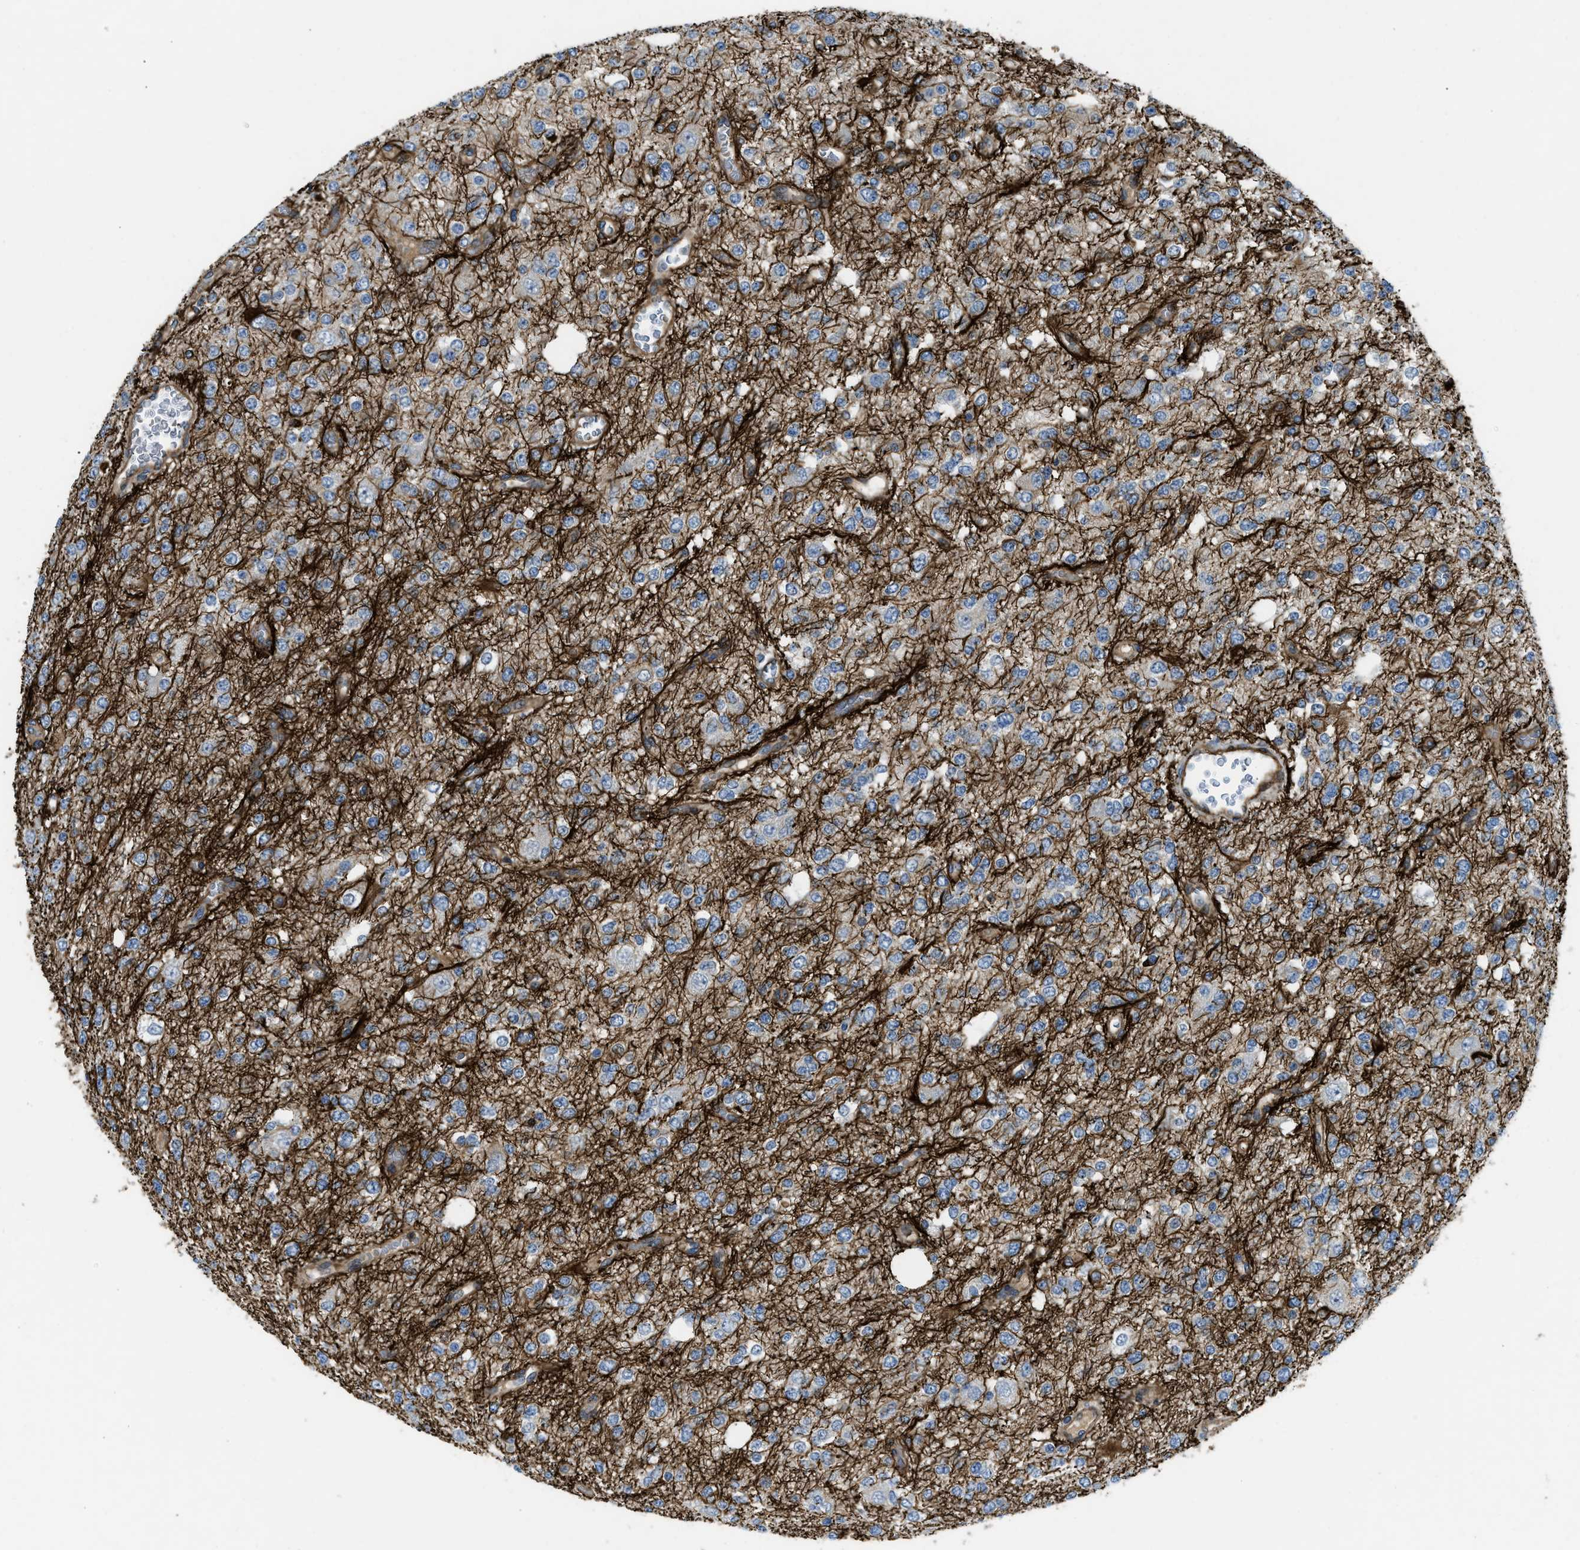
{"staining": {"intensity": "strong", "quantity": "<25%", "location": "cytoplasmic/membranous"}, "tissue": "glioma", "cell_type": "Tumor cells", "image_type": "cancer", "snomed": [{"axis": "morphology", "description": "Glioma, malignant, Low grade"}, {"axis": "topography", "description": "Brain"}], "caption": "Protein staining of low-grade glioma (malignant) tissue reveals strong cytoplasmic/membranous expression in approximately <25% of tumor cells.", "gene": "NYNRIN", "patient": {"sex": "male", "age": 38}}